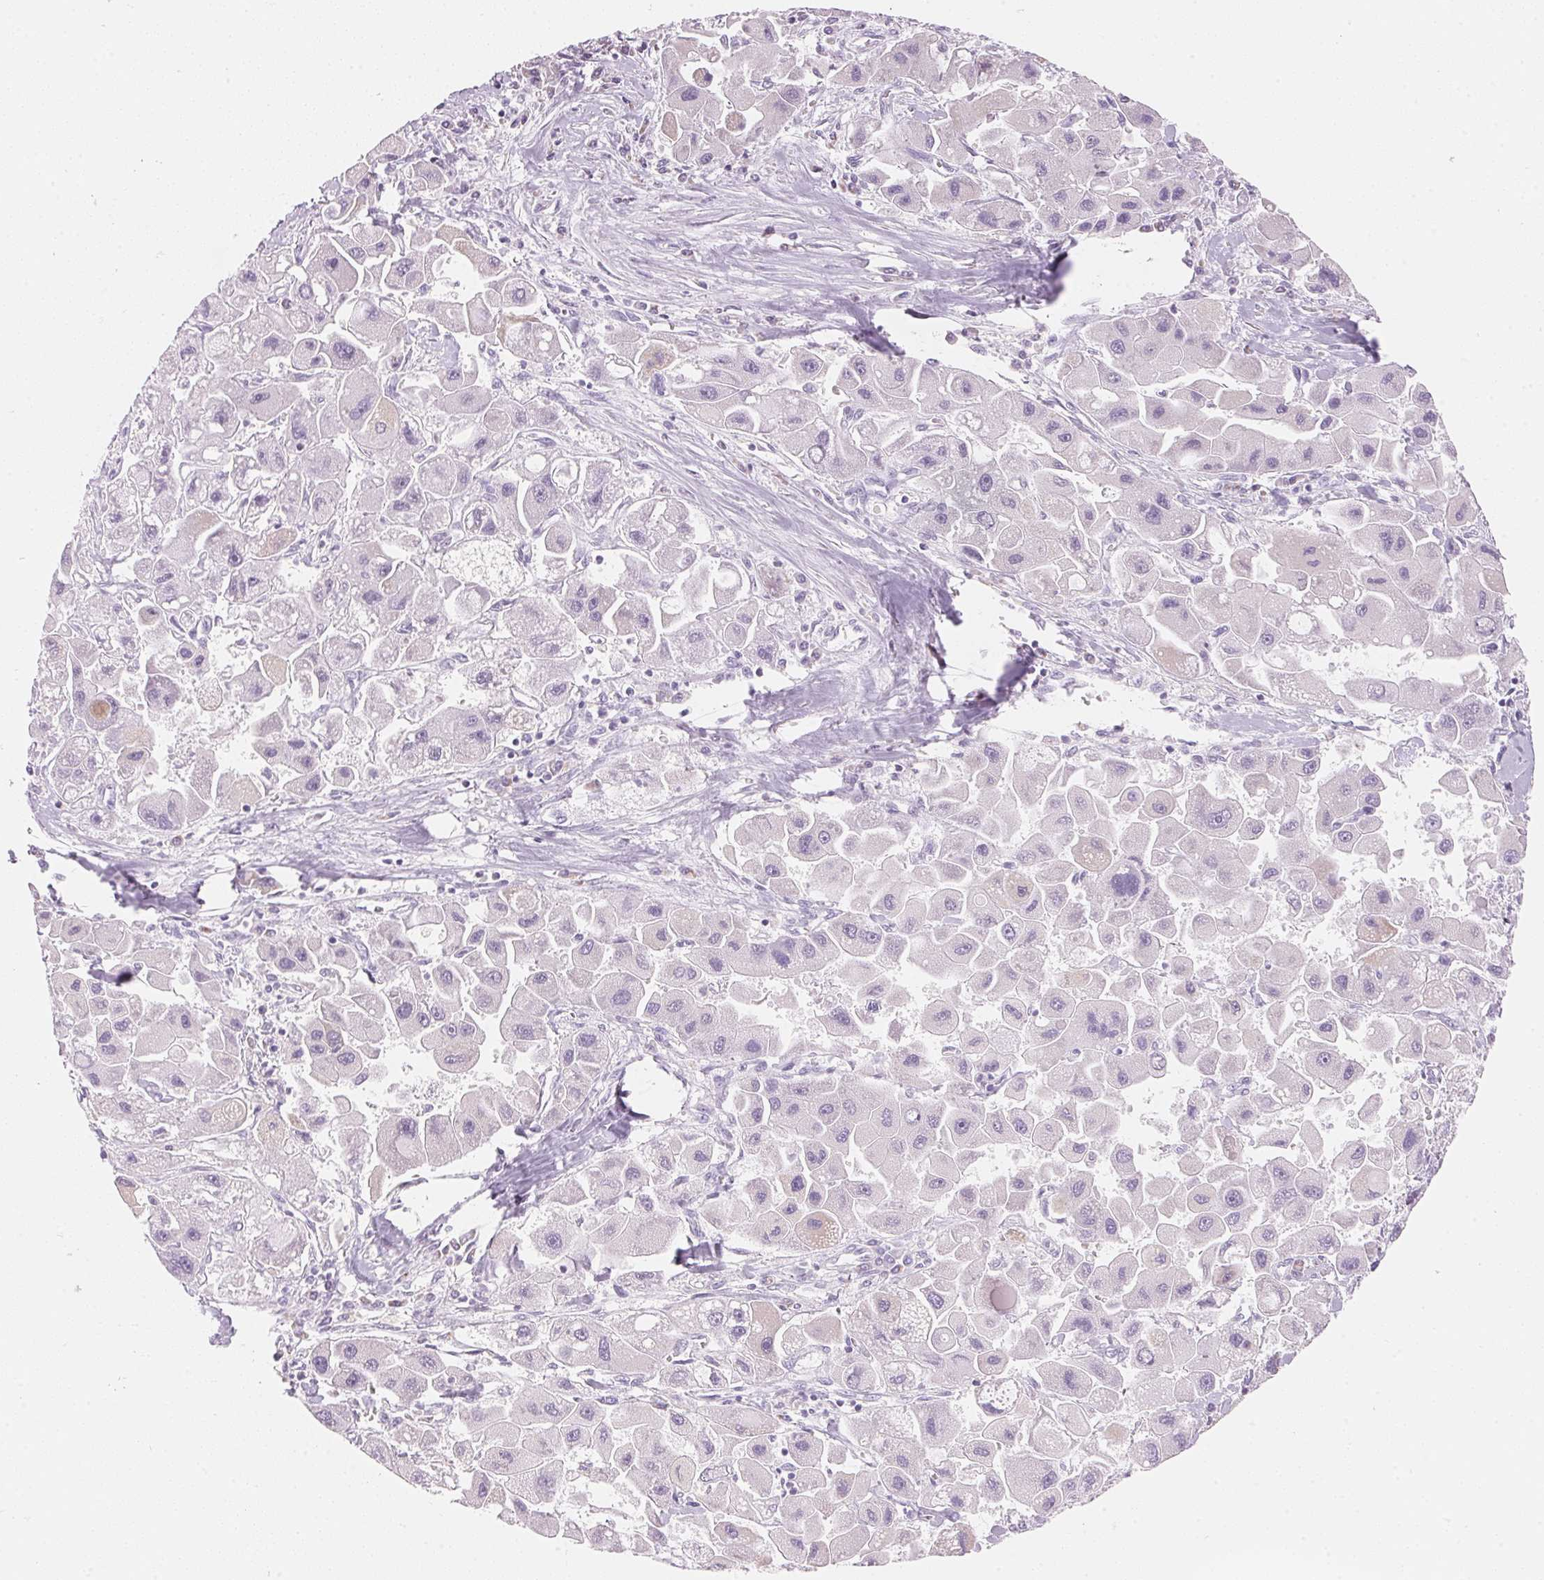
{"staining": {"intensity": "moderate", "quantity": "<25%", "location": "cytoplasmic/membranous"}, "tissue": "liver cancer", "cell_type": "Tumor cells", "image_type": "cancer", "snomed": [{"axis": "morphology", "description": "Carcinoma, Hepatocellular, NOS"}, {"axis": "topography", "description": "Liver"}], "caption": "Liver cancer (hepatocellular carcinoma) stained for a protein displays moderate cytoplasmic/membranous positivity in tumor cells.", "gene": "HOXB13", "patient": {"sex": "male", "age": 24}}